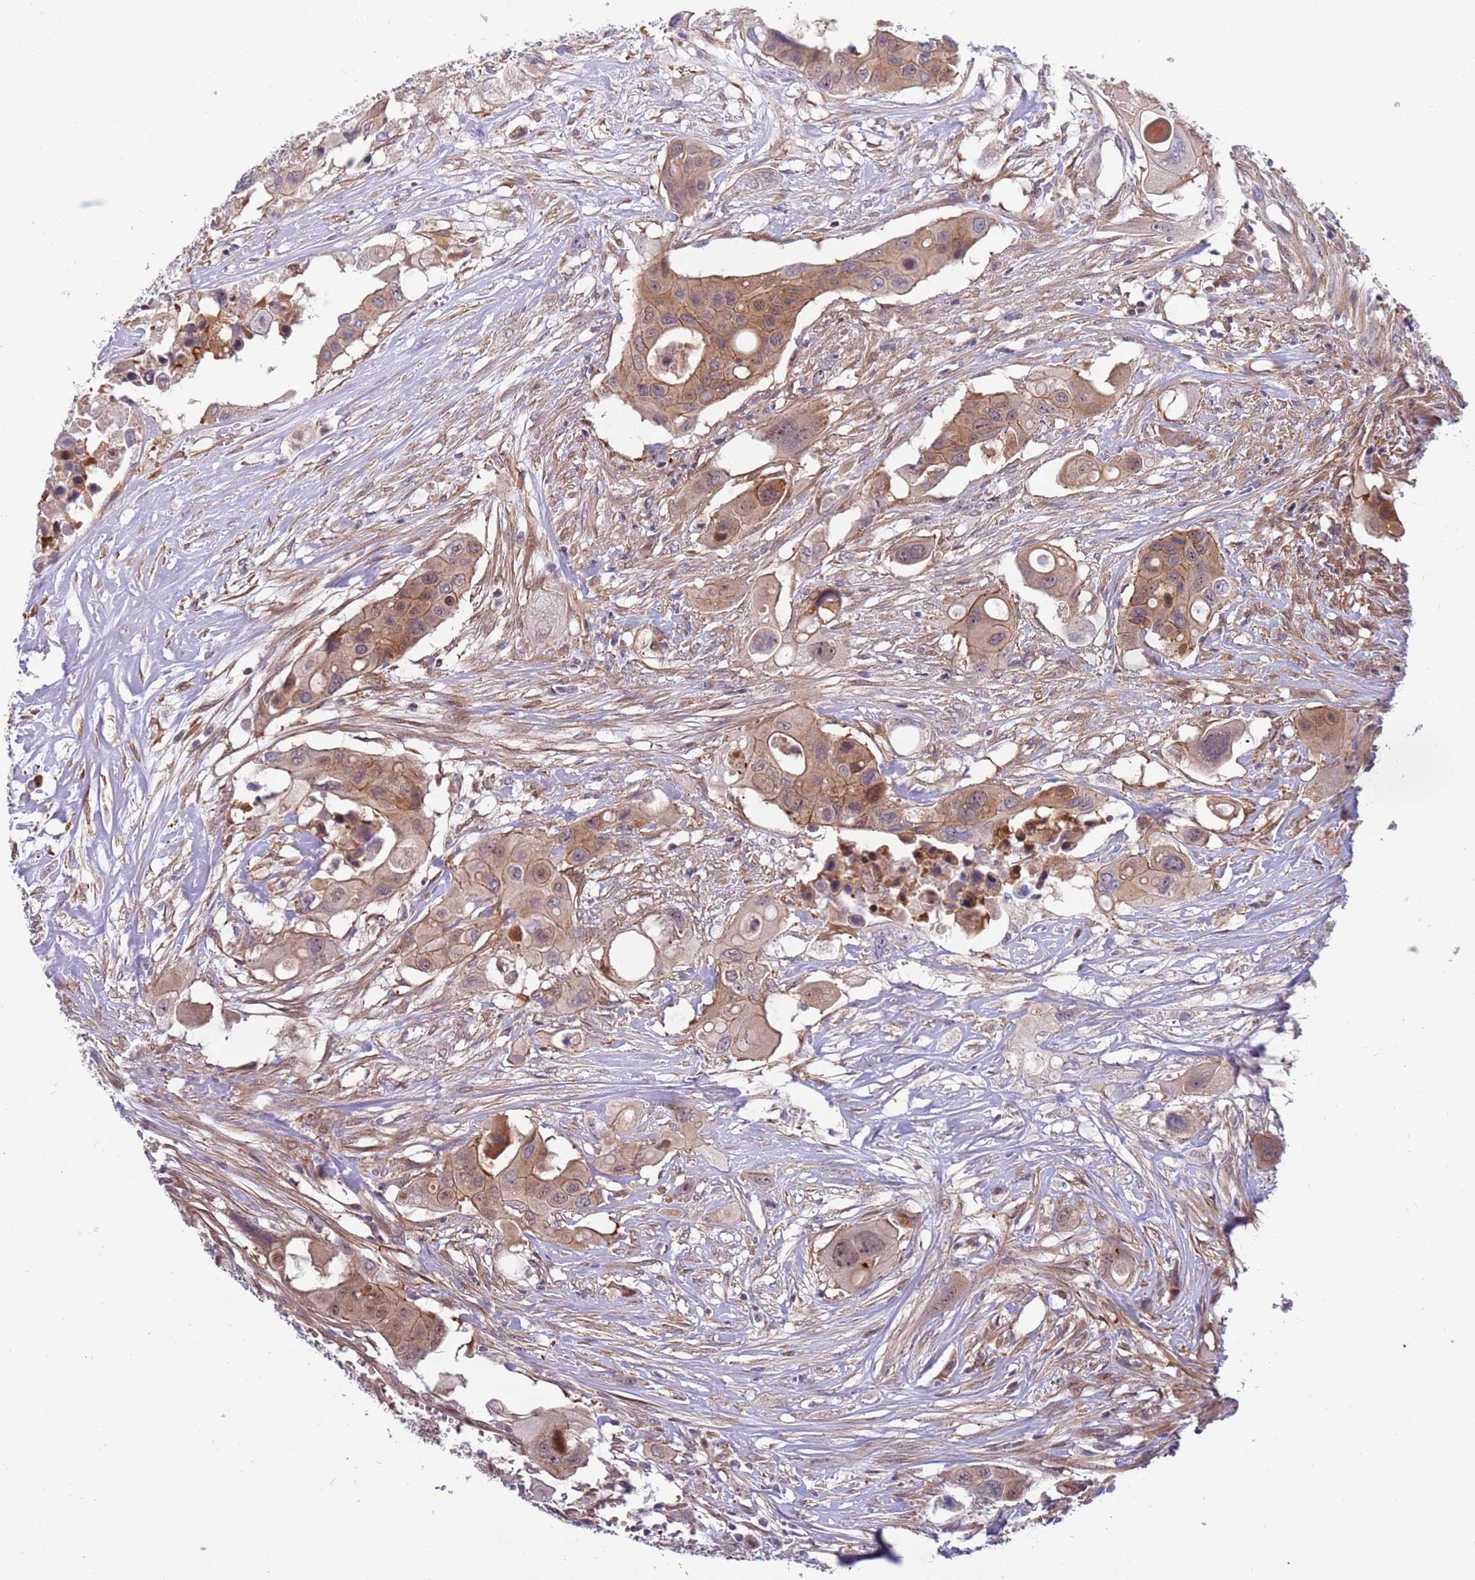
{"staining": {"intensity": "moderate", "quantity": ">75%", "location": "cytoplasmic/membranous"}, "tissue": "colorectal cancer", "cell_type": "Tumor cells", "image_type": "cancer", "snomed": [{"axis": "morphology", "description": "Adenocarcinoma, NOS"}, {"axis": "topography", "description": "Colon"}], "caption": "Immunohistochemistry (DAB) staining of human colorectal cancer (adenocarcinoma) displays moderate cytoplasmic/membranous protein positivity in approximately >75% of tumor cells.", "gene": "ITGB6", "patient": {"sex": "male", "age": 77}}